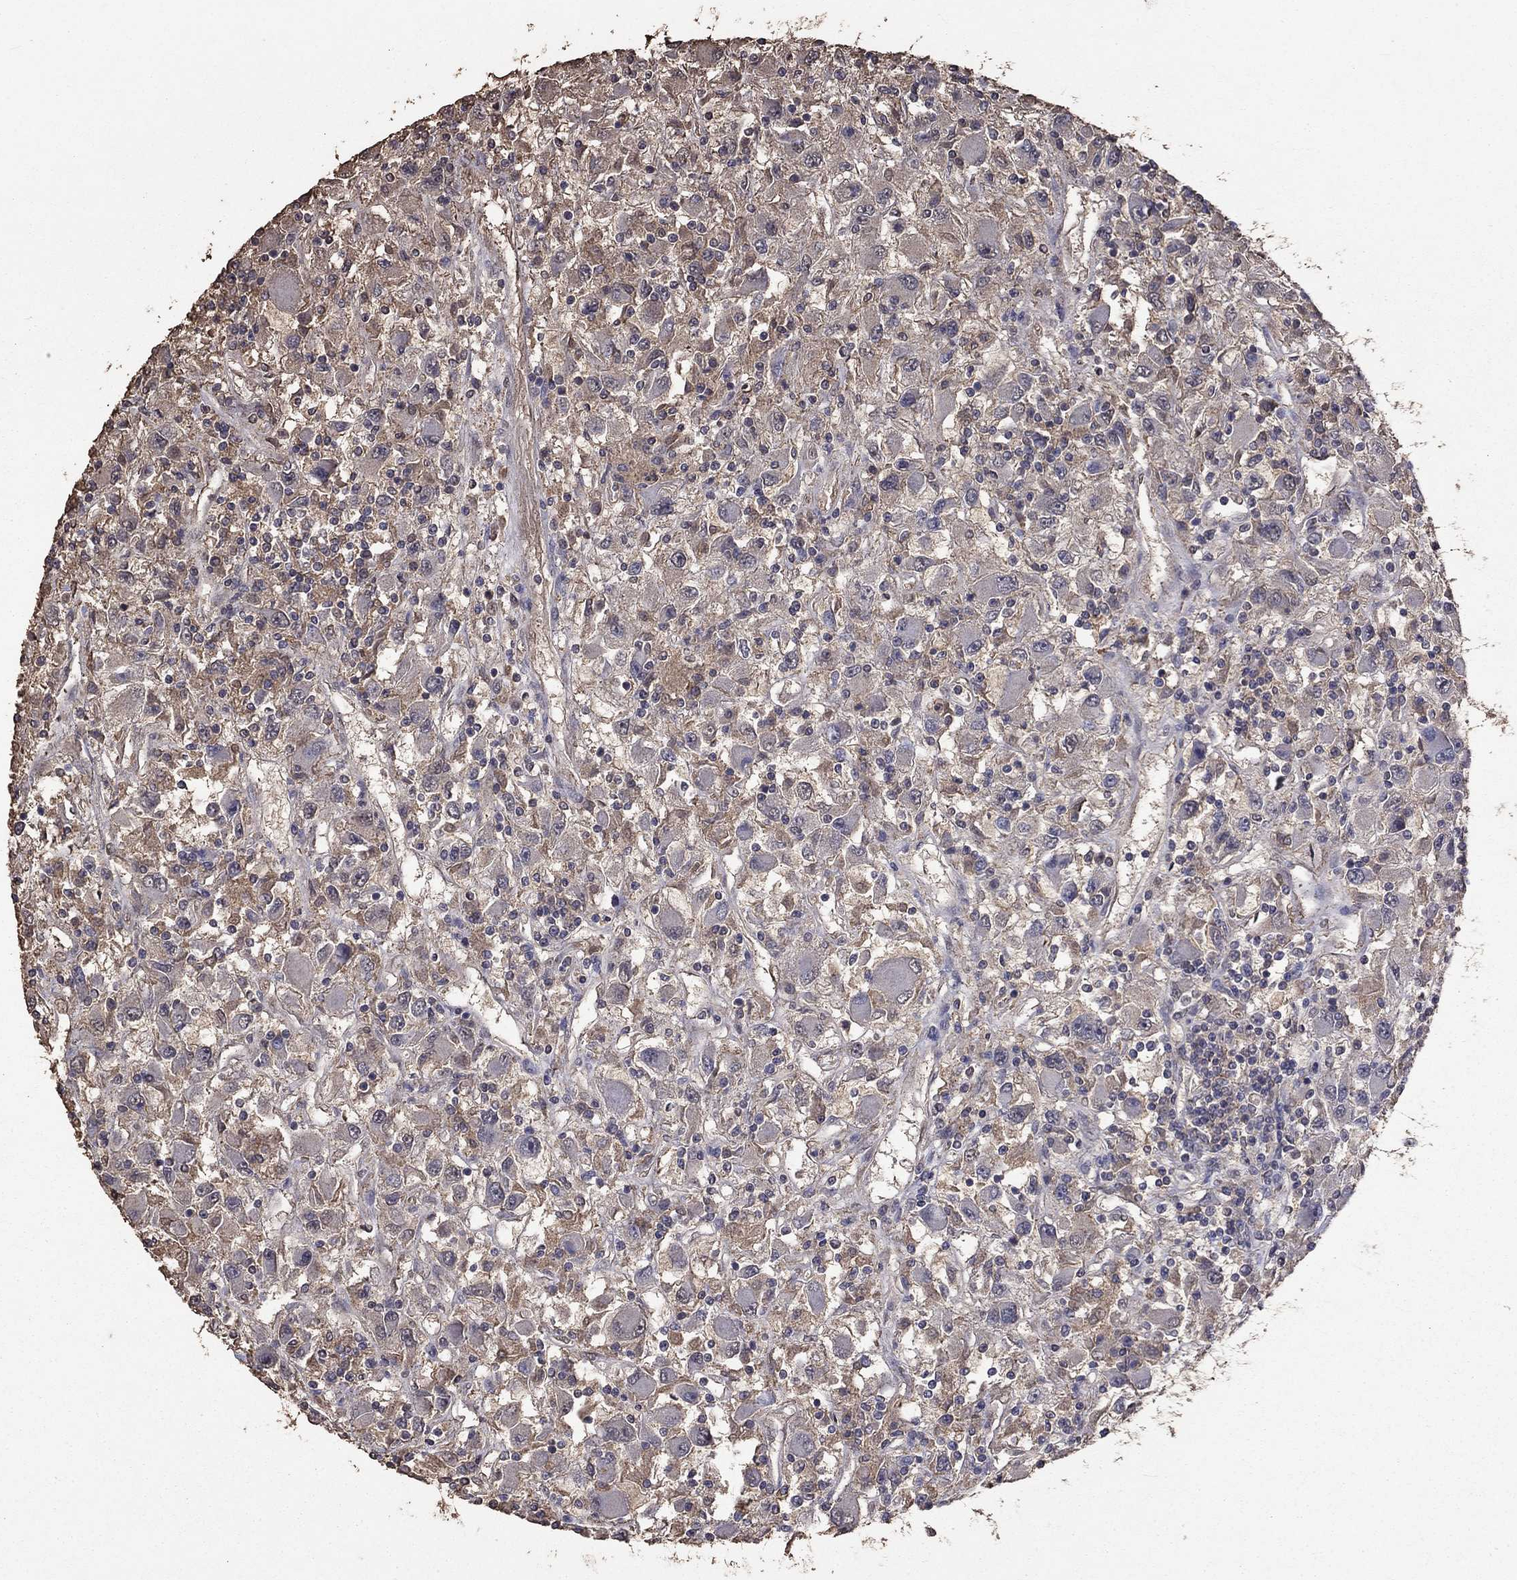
{"staining": {"intensity": "negative", "quantity": "none", "location": "none"}, "tissue": "renal cancer", "cell_type": "Tumor cells", "image_type": "cancer", "snomed": [{"axis": "morphology", "description": "Adenocarcinoma, NOS"}, {"axis": "topography", "description": "Kidney"}], "caption": "Immunohistochemistry image of adenocarcinoma (renal) stained for a protein (brown), which shows no staining in tumor cells. Brightfield microscopy of IHC stained with DAB (brown) and hematoxylin (blue), captured at high magnification.", "gene": "SERPINA5", "patient": {"sex": "female", "age": 67}}